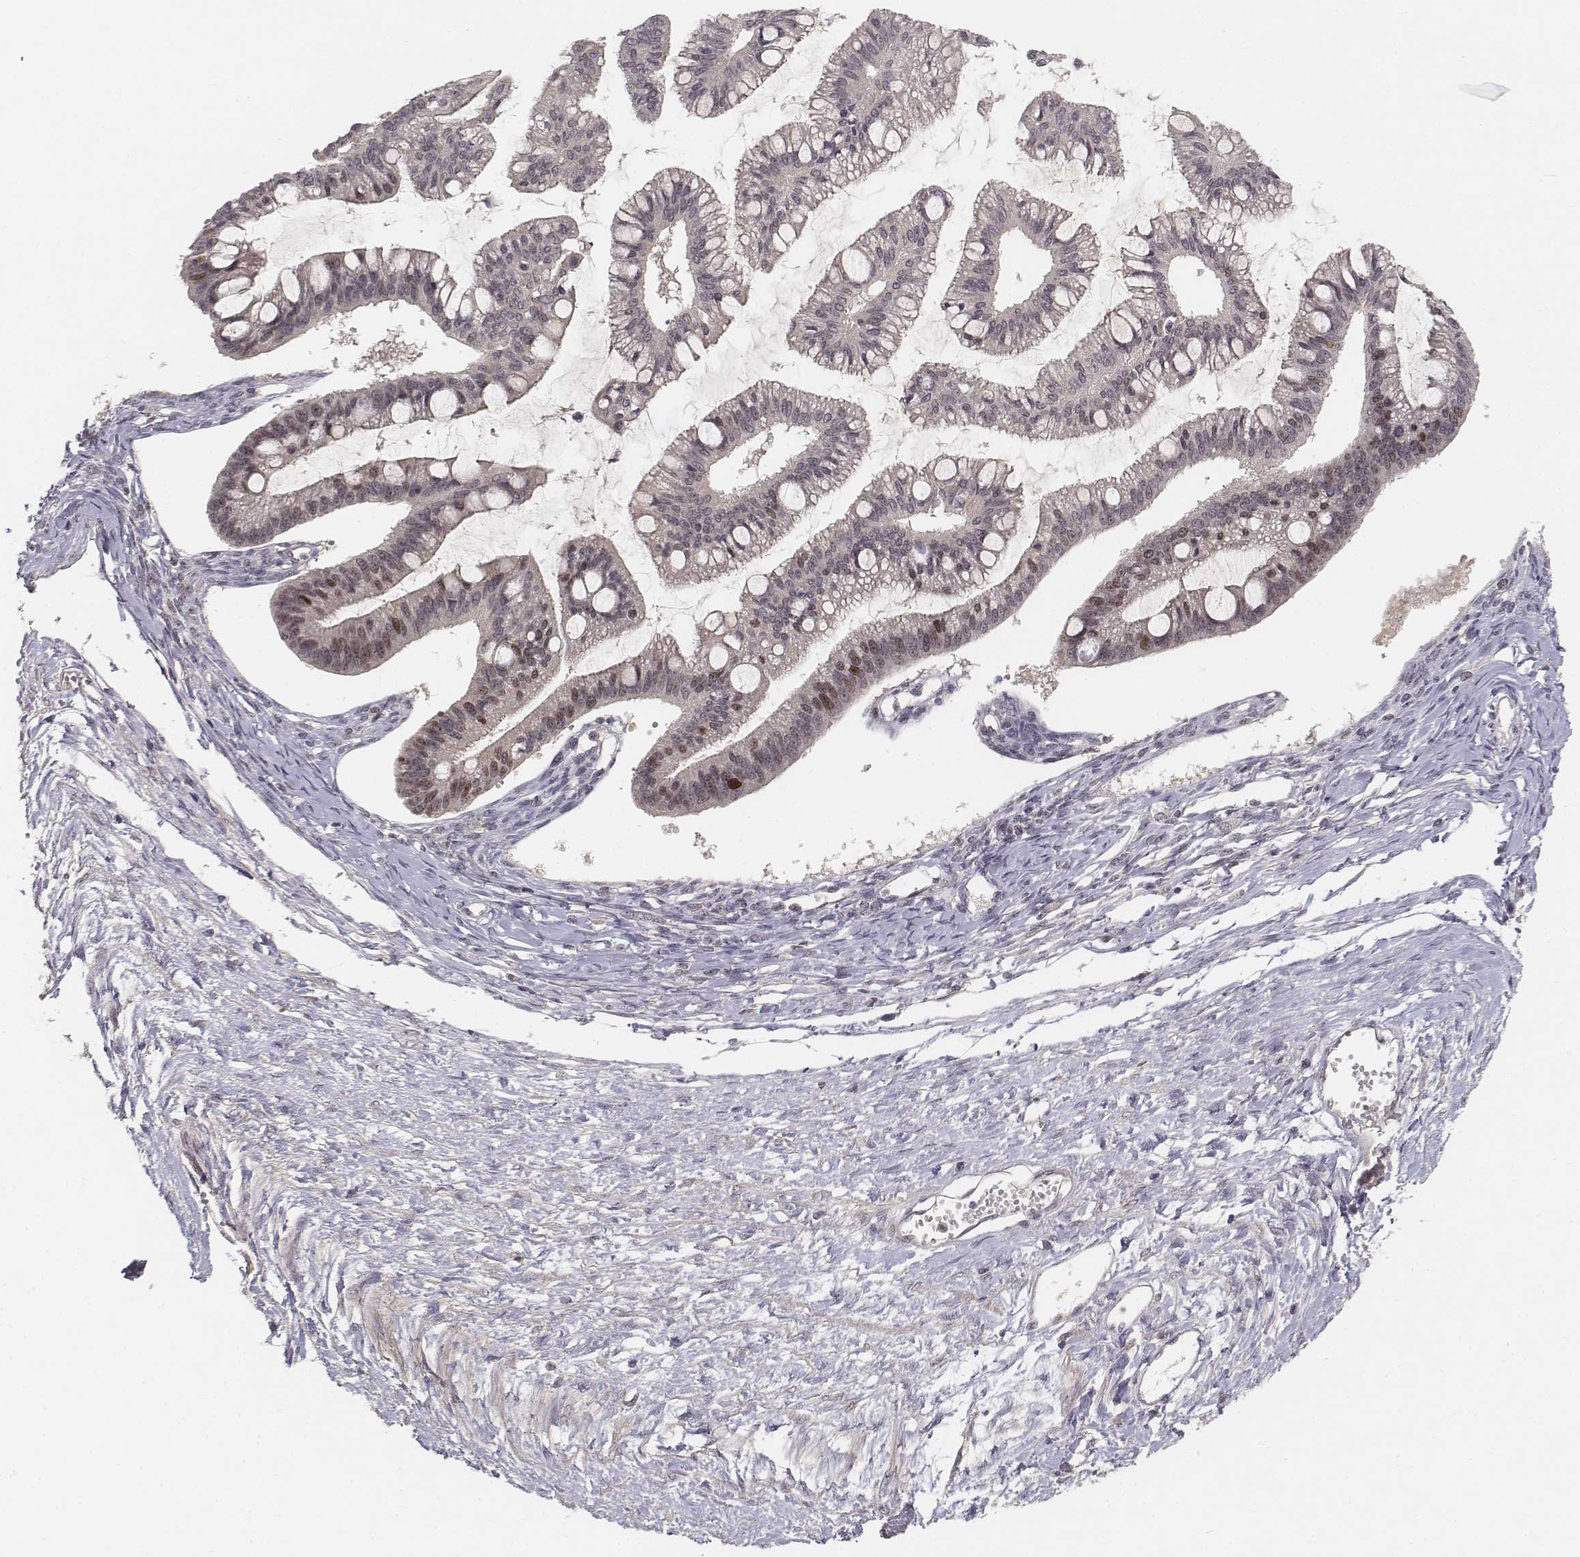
{"staining": {"intensity": "moderate", "quantity": "<25%", "location": "nuclear"}, "tissue": "ovarian cancer", "cell_type": "Tumor cells", "image_type": "cancer", "snomed": [{"axis": "morphology", "description": "Cystadenocarcinoma, mucinous, NOS"}, {"axis": "topography", "description": "Ovary"}], "caption": "The immunohistochemical stain shows moderate nuclear positivity in tumor cells of ovarian mucinous cystadenocarcinoma tissue.", "gene": "FANCD2", "patient": {"sex": "female", "age": 73}}